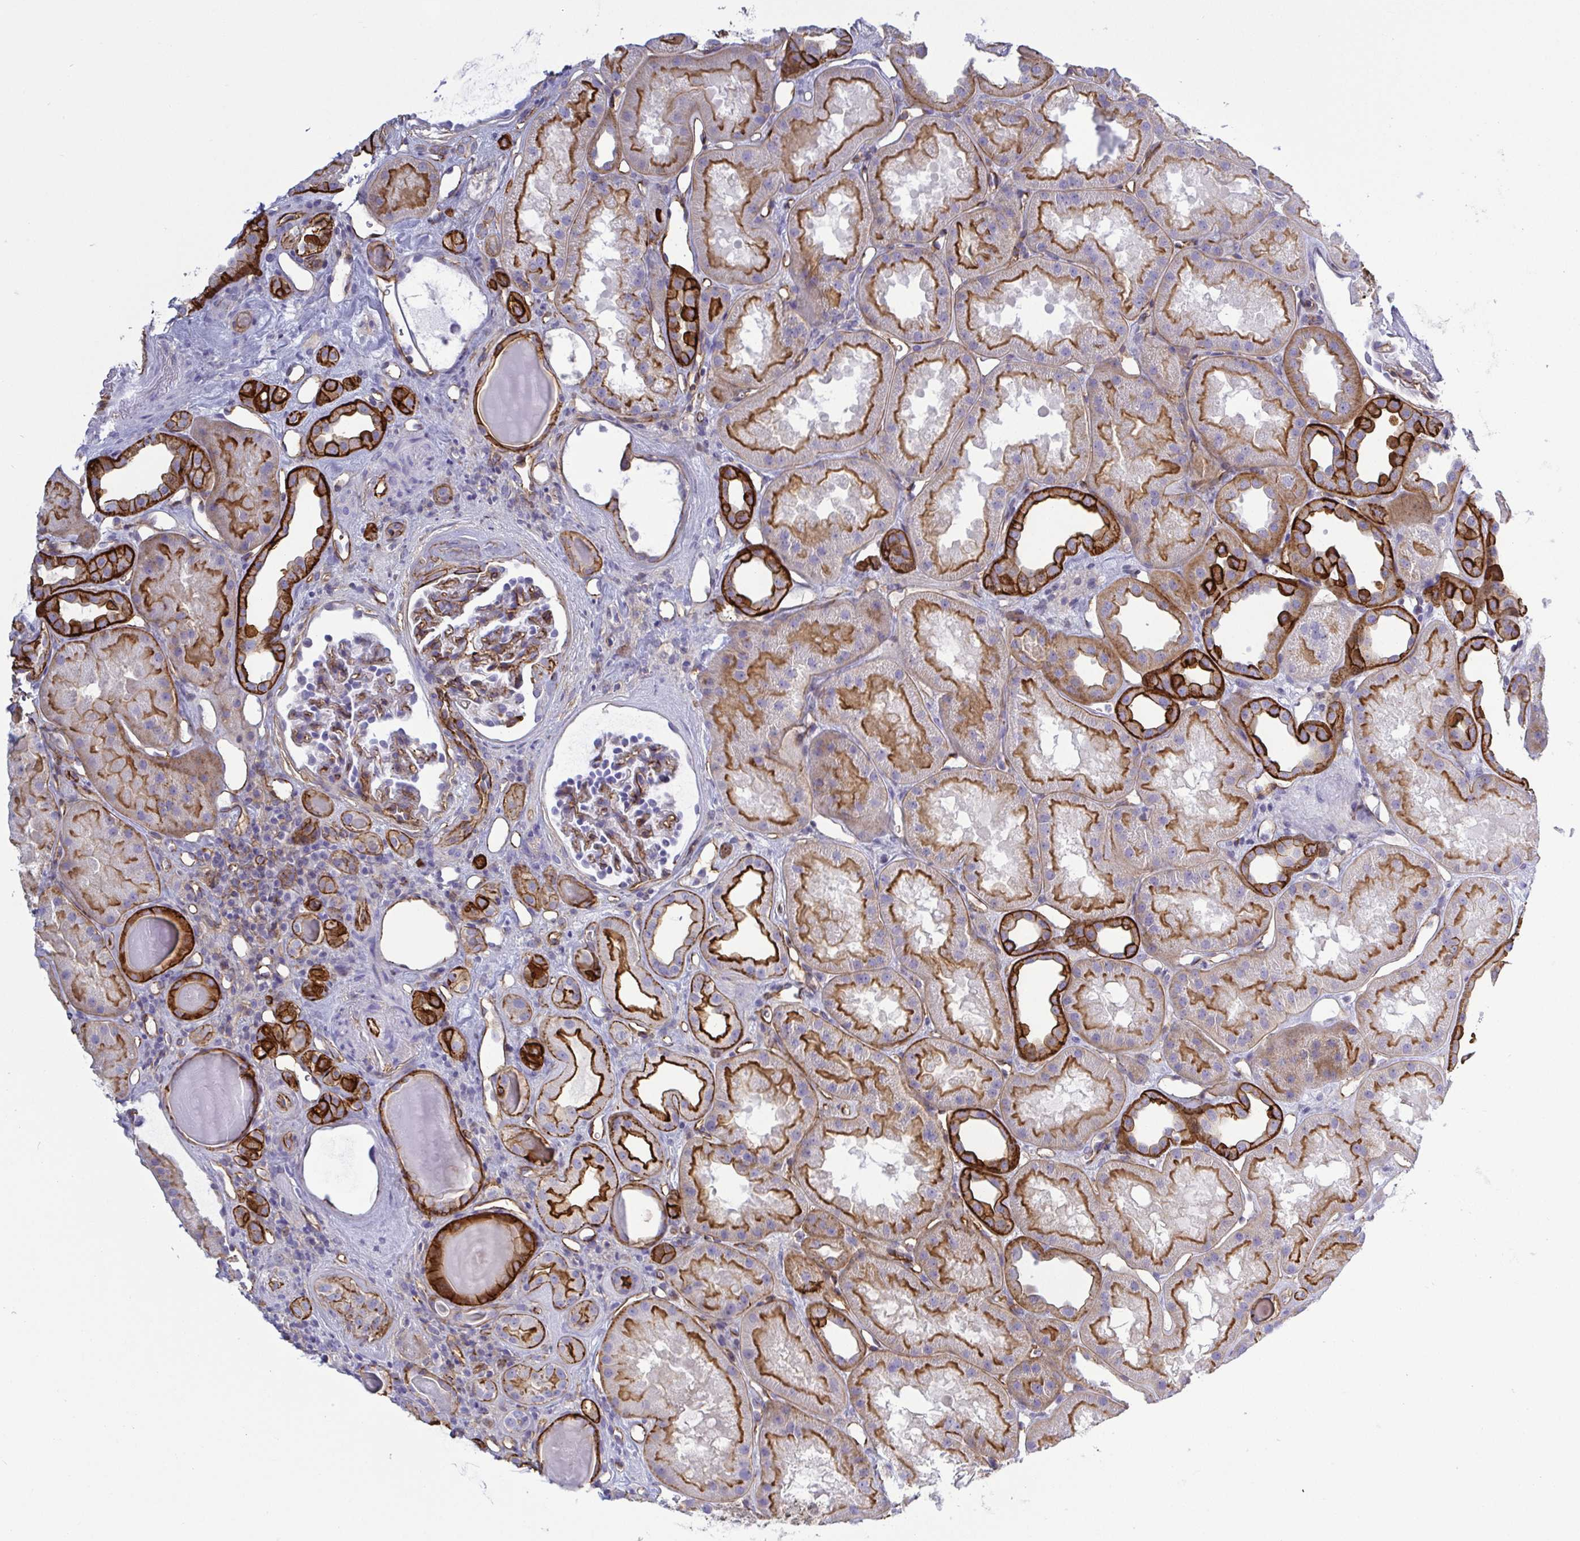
{"staining": {"intensity": "moderate", "quantity": "25%-75%", "location": "cytoplasmic/membranous"}, "tissue": "kidney", "cell_type": "Cells in glomeruli", "image_type": "normal", "snomed": [{"axis": "morphology", "description": "Normal tissue, NOS"}, {"axis": "topography", "description": "Kidney"}], "caption": "Immunohistochemical staining of normal human kidney reveals medium levels of moderate cytoplasmic/membranous expression in approximately 25%-75% of cells in glomeruli.", "gene": "LIMA1", "patient": {"sex": "male", "age": 61}}